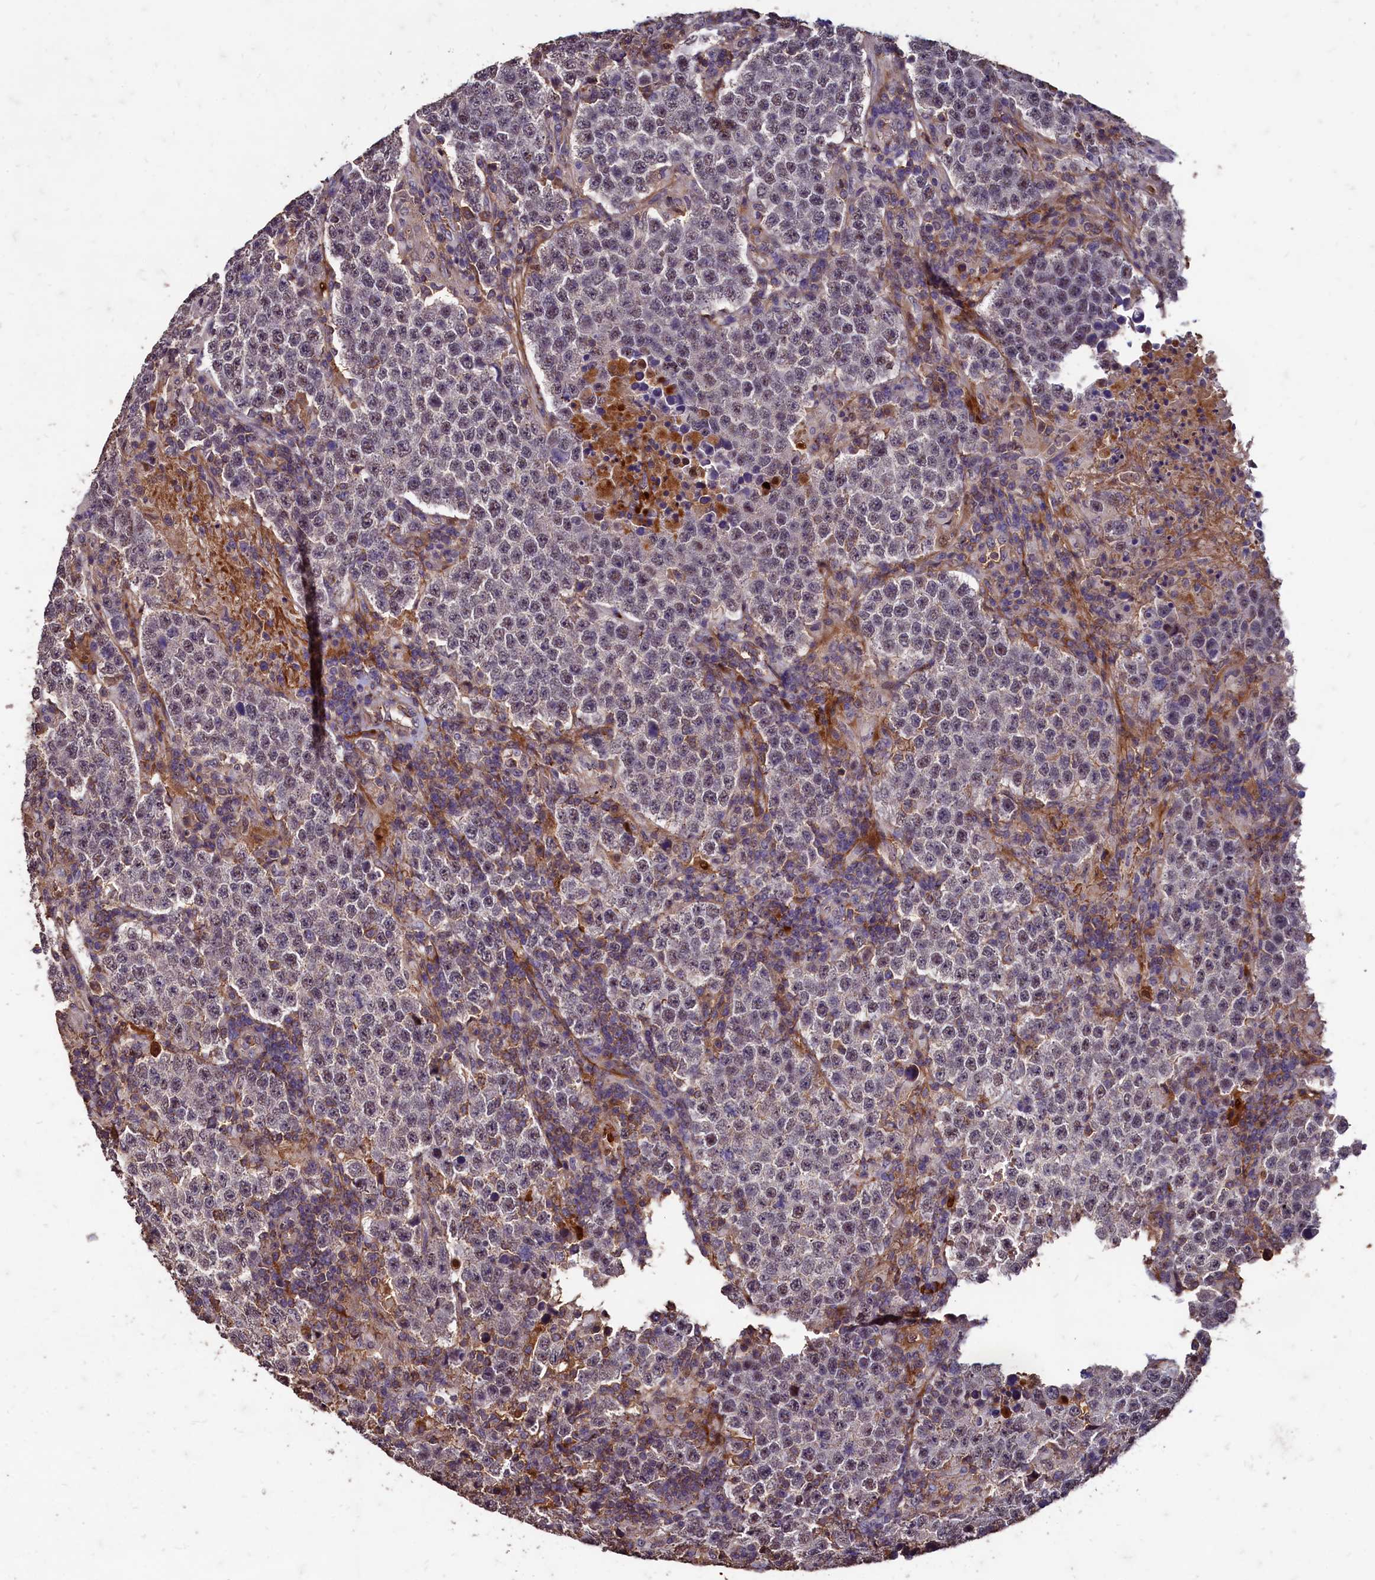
{"staining": {"intensity": "weak", "quantity": "<25%", "location": "nuclear"}, "tissue": "testis cancer", "cell_type": "Tumor cells", "image_type": "cancer", "snomed": [{"axis": "morphology", "description": "Normal tissue, NOS"}, {"axis": "morphology", "description": "Urothelial carcinoma, High grade"}, {"axis": "morphology", "description": "Seminoma, NOS"}, {"axis": "morphology", "description": "Carcinoma, Embryonal, NOS"}, {"axis": "topography", "description": "Urinary bladder"}, {"axis": "topography", "description": "Testis"}], "caption": "Immunohistochemistry histopathology image of human testis seminoma stained for a protein (brown), which displays no expression in tumor cells.", "gene": "CSTPP1", "patient": {"sex": "male", "age": 41}}